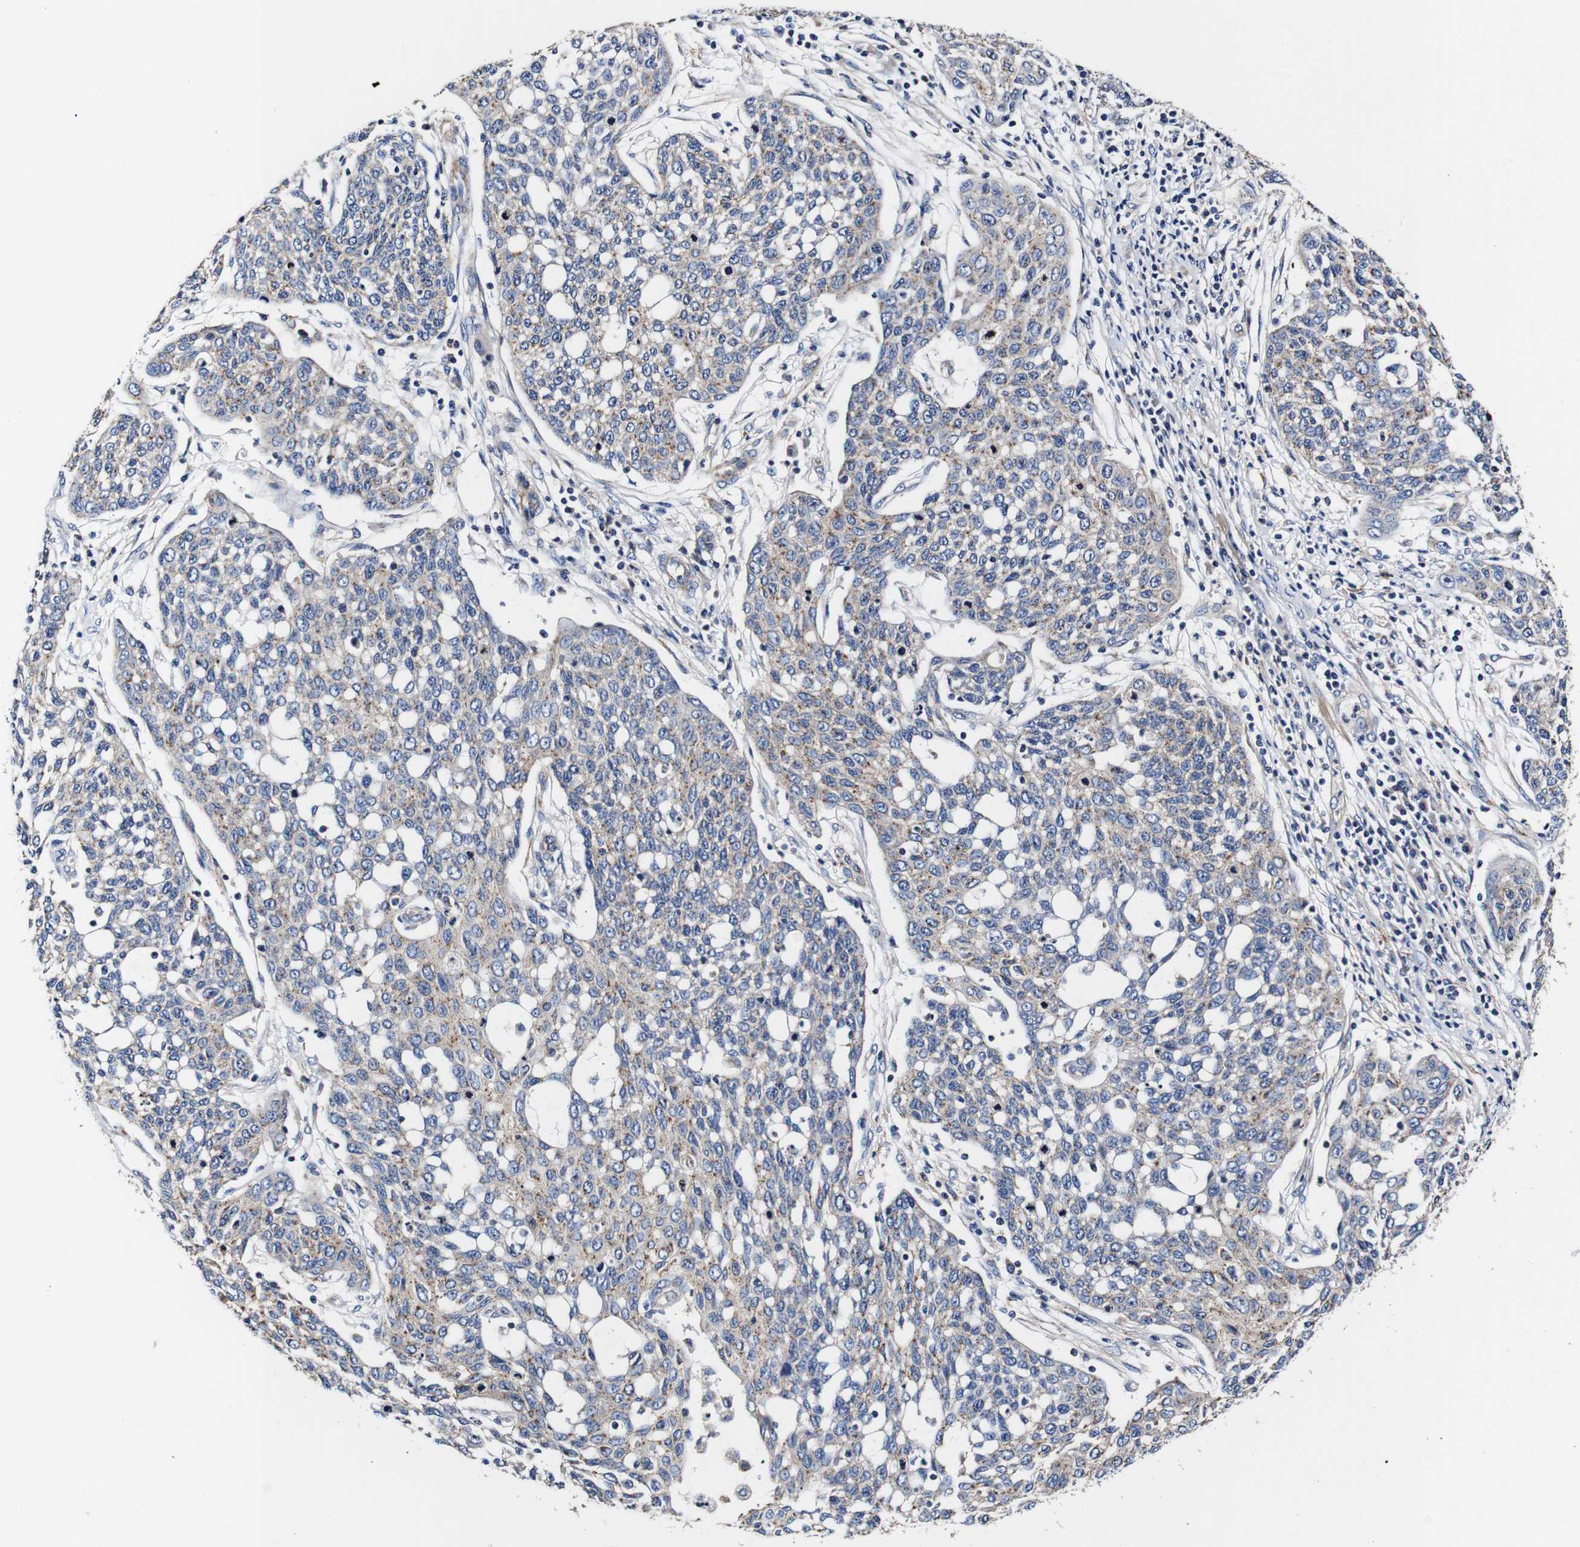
{"staining": {"intensity": "weak", "quantity": "<25%", "location": "cytoplasmic/membranous"}, "tissue": "cervical cancer", "cell_type": "Tumor cells", "image_type": "cancer", "snomed": [{"axis": "morphology", "description": "Squamous cell carcinoma, NOS"}, {"axis": "topography", "description": "Cervix"}], "caption": "Protein analysis of cervical cancer reveals no significant staining in tumor cells. (DAB (3,3'-diaminobenzidine) immunohistochemistry visualized using brightfield microscopy, high magnification).", "gene": "PDCD6IP", "patient": {"sex": "female", "age": 34}}